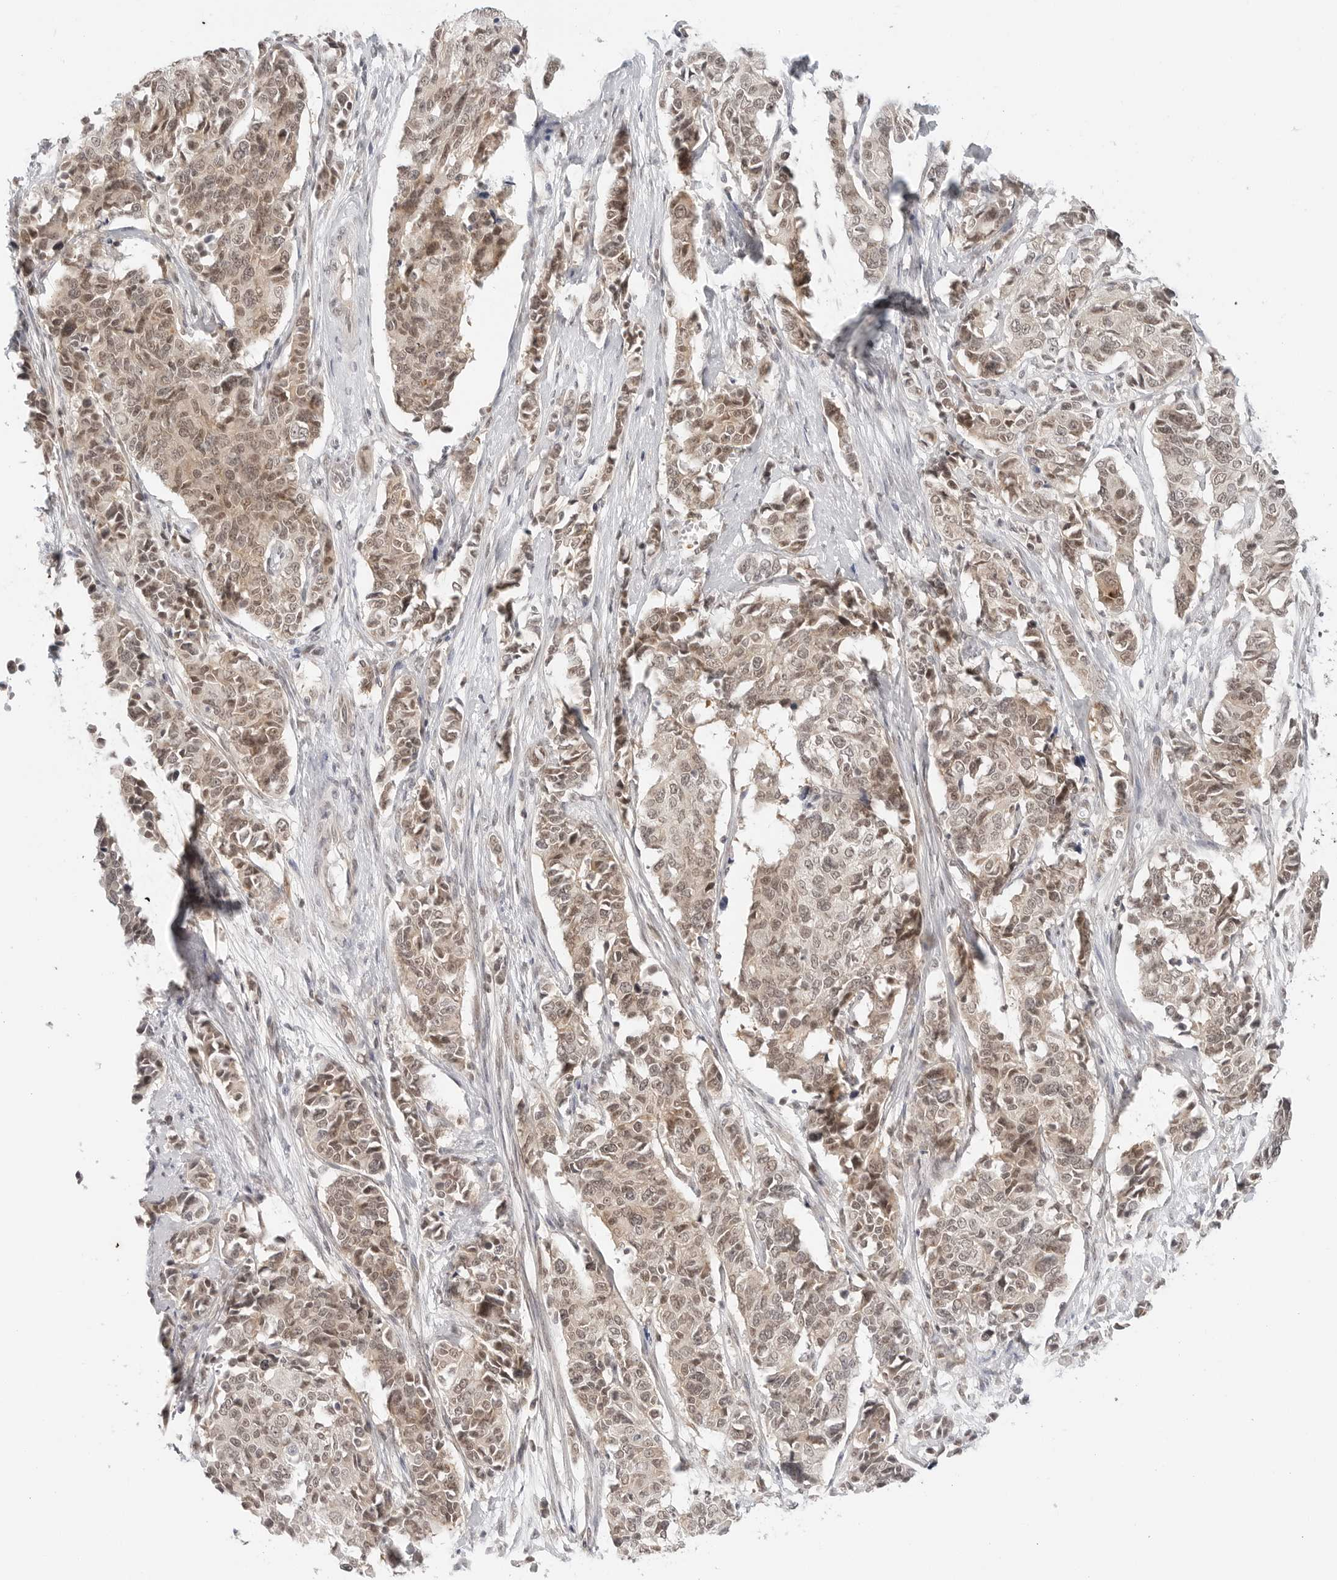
{"staining": {"intensity": "weak", "quantity": ">75%", "location": "cytoplasmic/membranous,nuclear"}, "tissue": "cervical cancer", "cell_type": "Tumor cells", "image_type": "cancer", "snomed": [{"axis": "morphology", "description": "Normal tissue, NOS"}, {"axis": "morphology", "description": "Squamous cell carcinoma, NOS"}, {"axis": "topography", "description": "Cervix"}], "caption": "Immunohistochemical staining of human cervical cancer exhibits weak cytoplasmic/membranous and nuclear protein staining in approximately >75% of tumor cells.", "gene": "METAP1", "patient": {"sex": "female", "age": 35}}